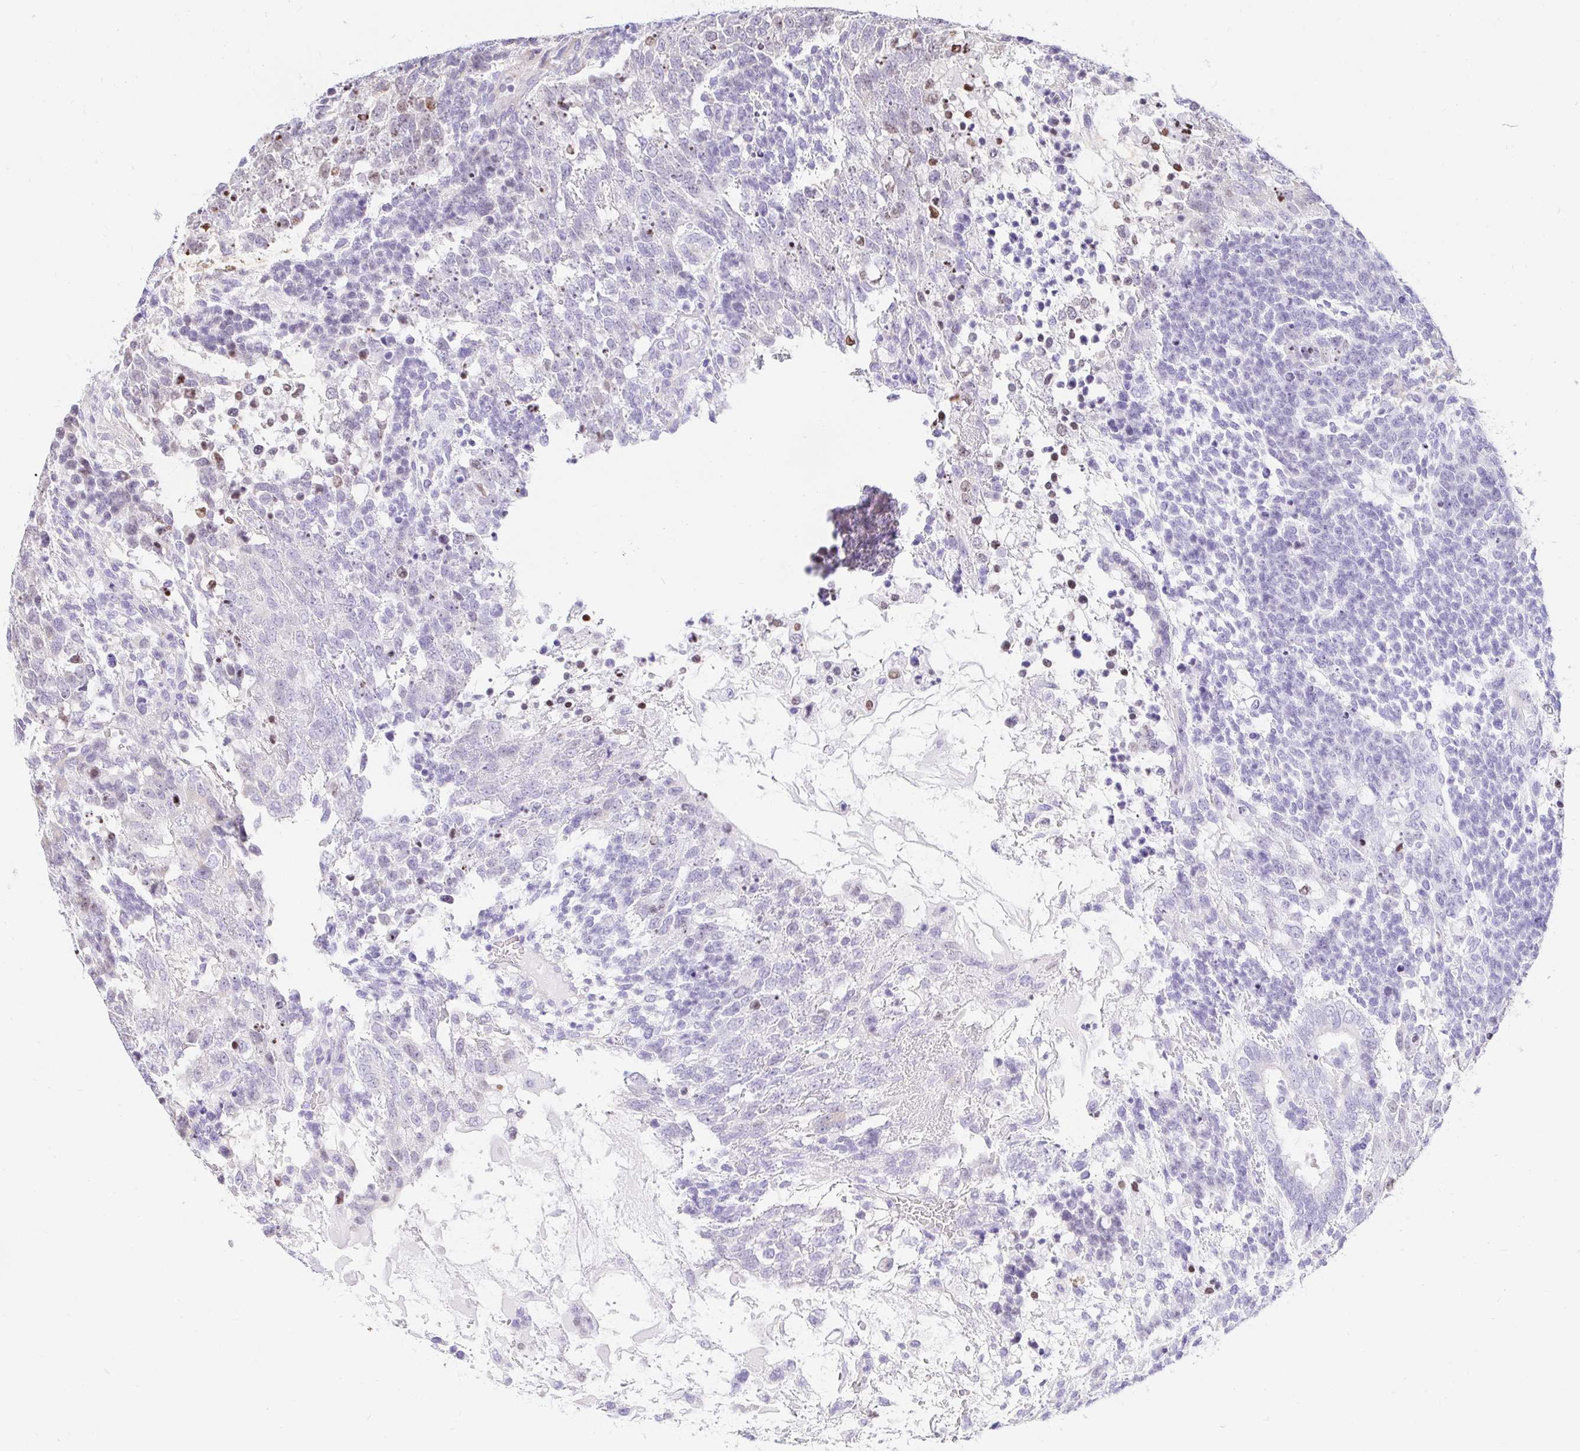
{"staining": {"intensity": "negative", "quantity": "none", "location": "none"}, "tissue": "testis cancer", "cell_type": "Tumor cells", "image_type": "cancer", "snomed": [{"axis": "morphology", "description": "Carcinoma, Embryonal, NOS"}, {"axis": "topography", "description": "Testis"}], "caption": "High power microscopy micrograph of an immunohistochemistry (IHC) photomicrograph of testis embryonal carcinoma, revealing no significant staining in tumor cells. (DAB (3,3'-diaminobenzidine) immunohistochemistry with hematoxylin counter stain).", "gene": "CAPSL", "patient": {"sex": "male", "age": 23}}